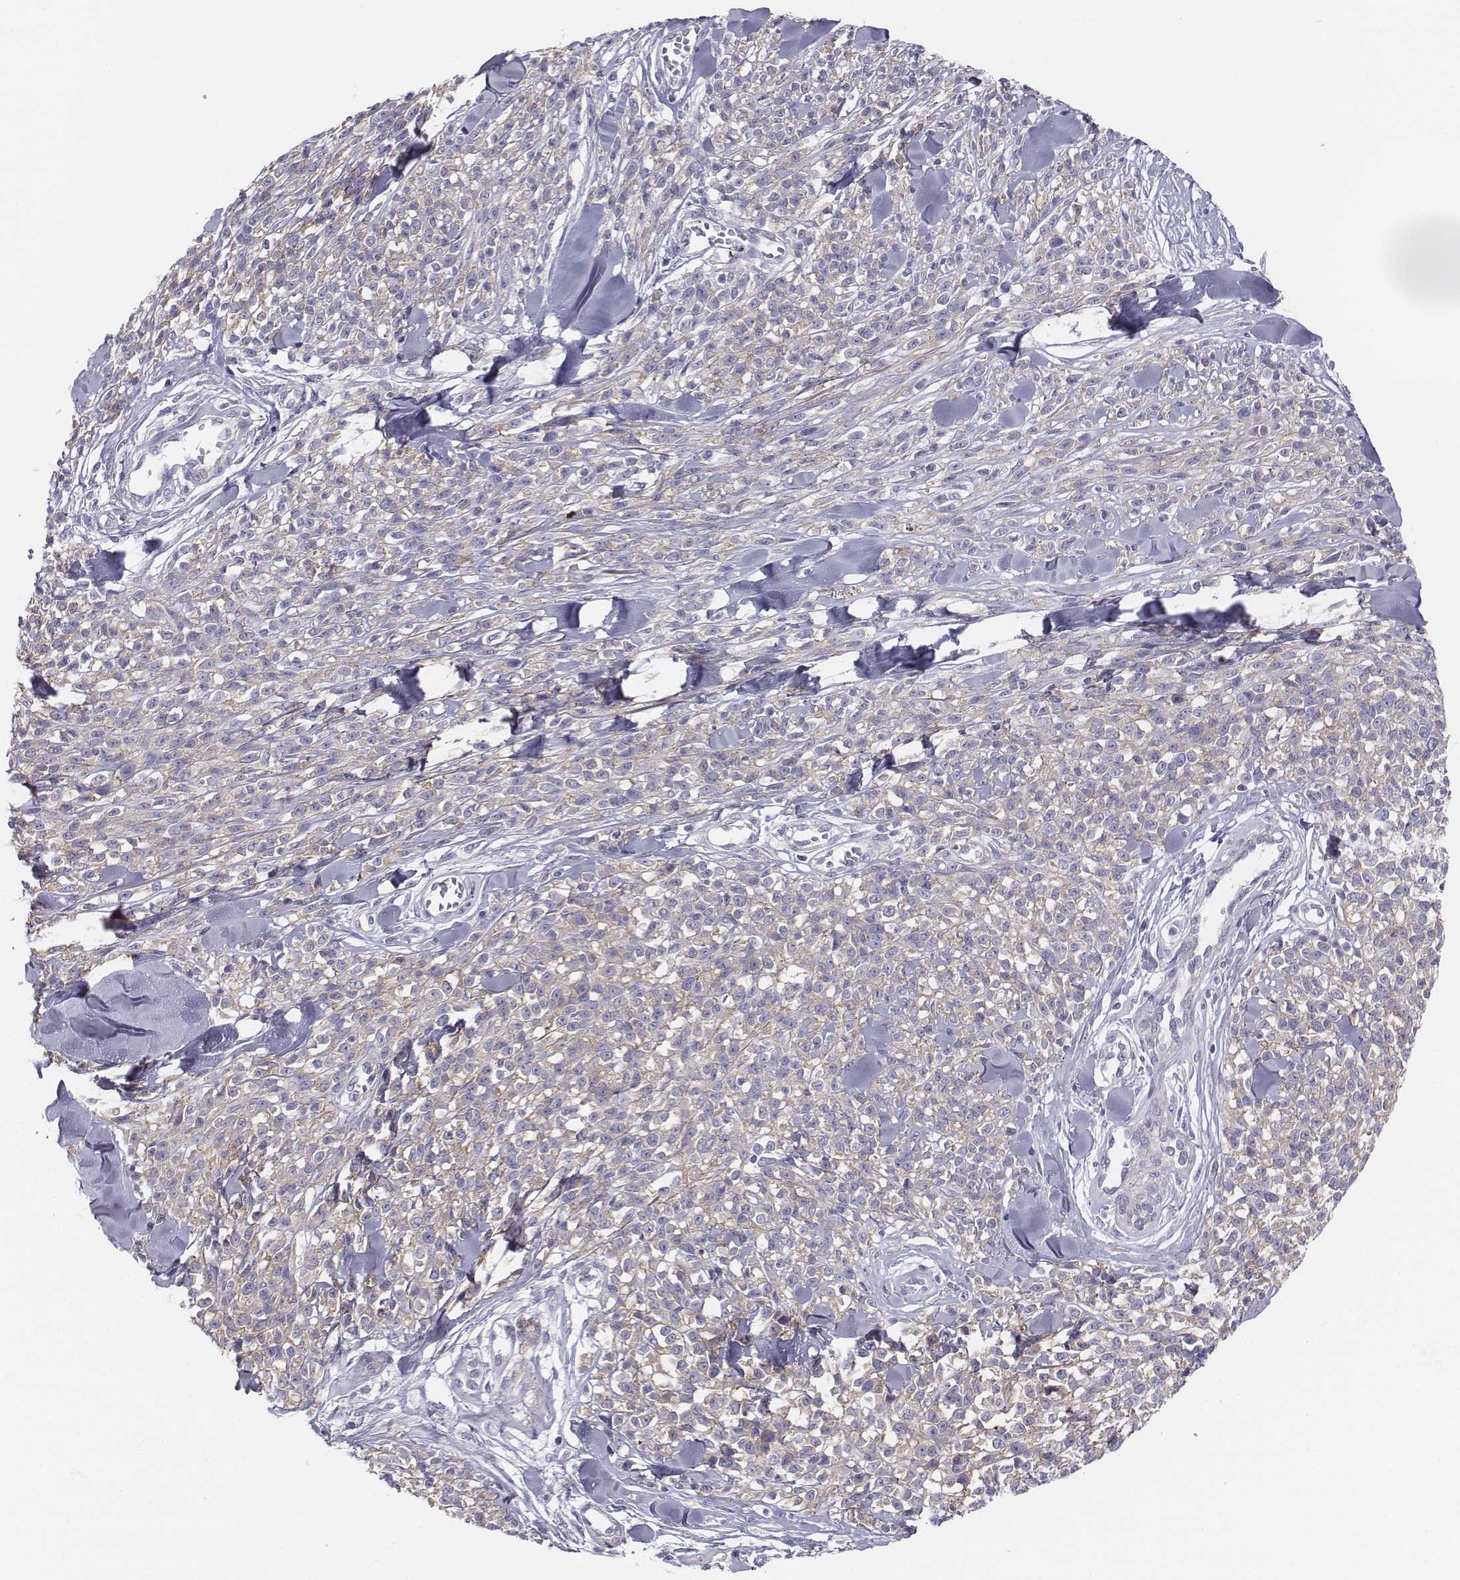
{"staining": {"intensity": "negative", "quantity": "none", "location": "none"}, "tissue": "melanoma", "cell_type": "Tumor cells", "image_type": "cancer", "snomed": [{"axis": "morphology", "description": "Malignant melanoma, NOS"}, {"axis": "topography", "description": "Skin"}, {"axis": "topography", "description": "Skin of trunk"}], "caption": "Immunohistochemical staining of human melanoma reveals no significant expression in tumor cells.", "gene": "CHST14", "patient": {"sex": "male", "age": 74}}